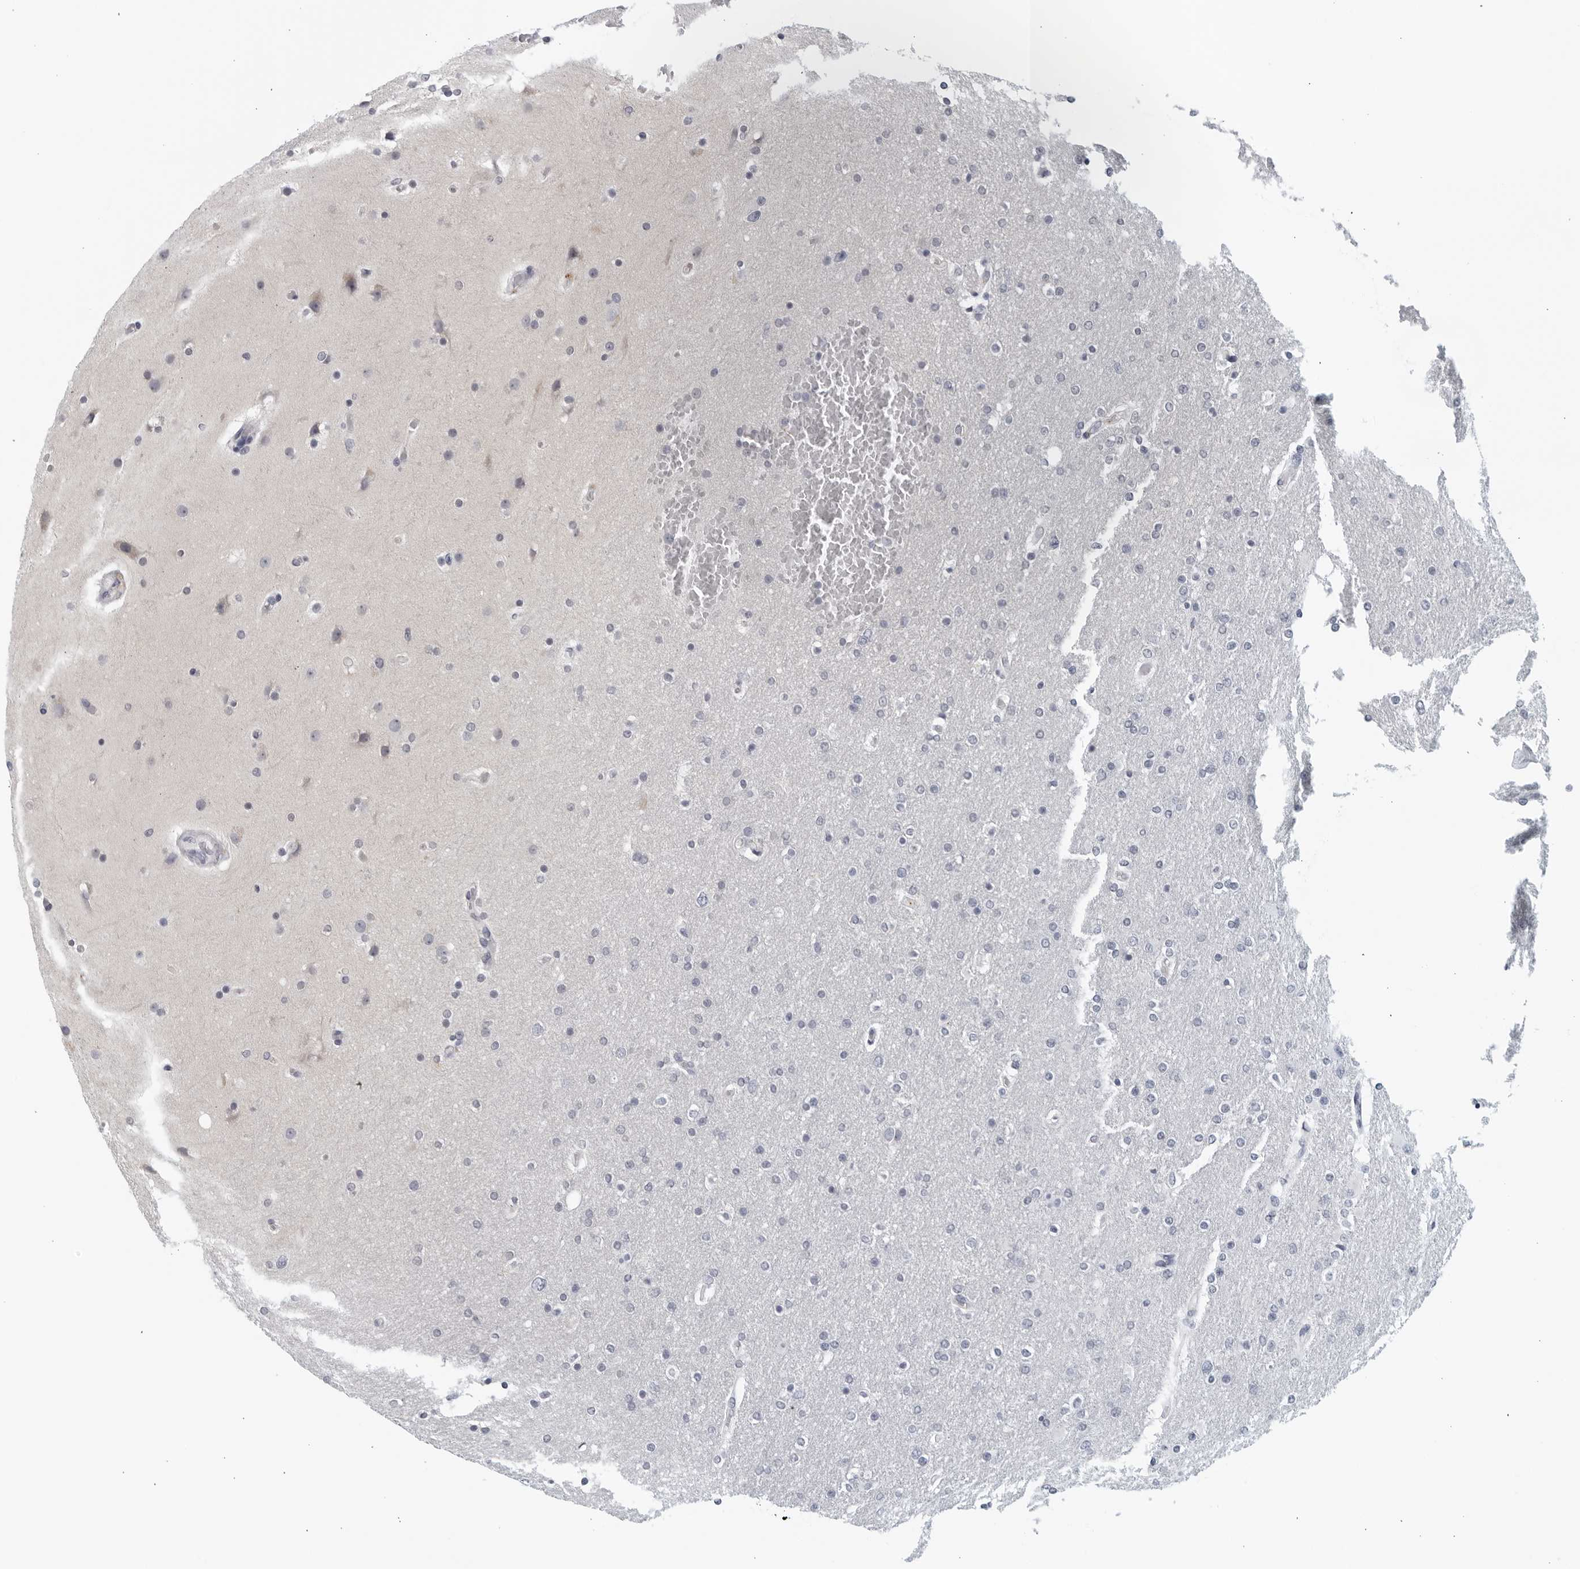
{"staining": {"intensity": "negative", "quantity": "none", "location": "none"}, "tissue": "glioma", "cell_type": "Tumor cells", "image_type": "cancer", "snomed": [{"axis": "morphology", "description": "Glioma, malignant, High grade"}, {"axis": "topography", "description": "Cerebral cortex"}], "caption": "Glioma stained for a protein using IHC demonstrates no staining tumor cells.", "gene": "MATN1", "patient": {"sex": "female", "age": 36}}